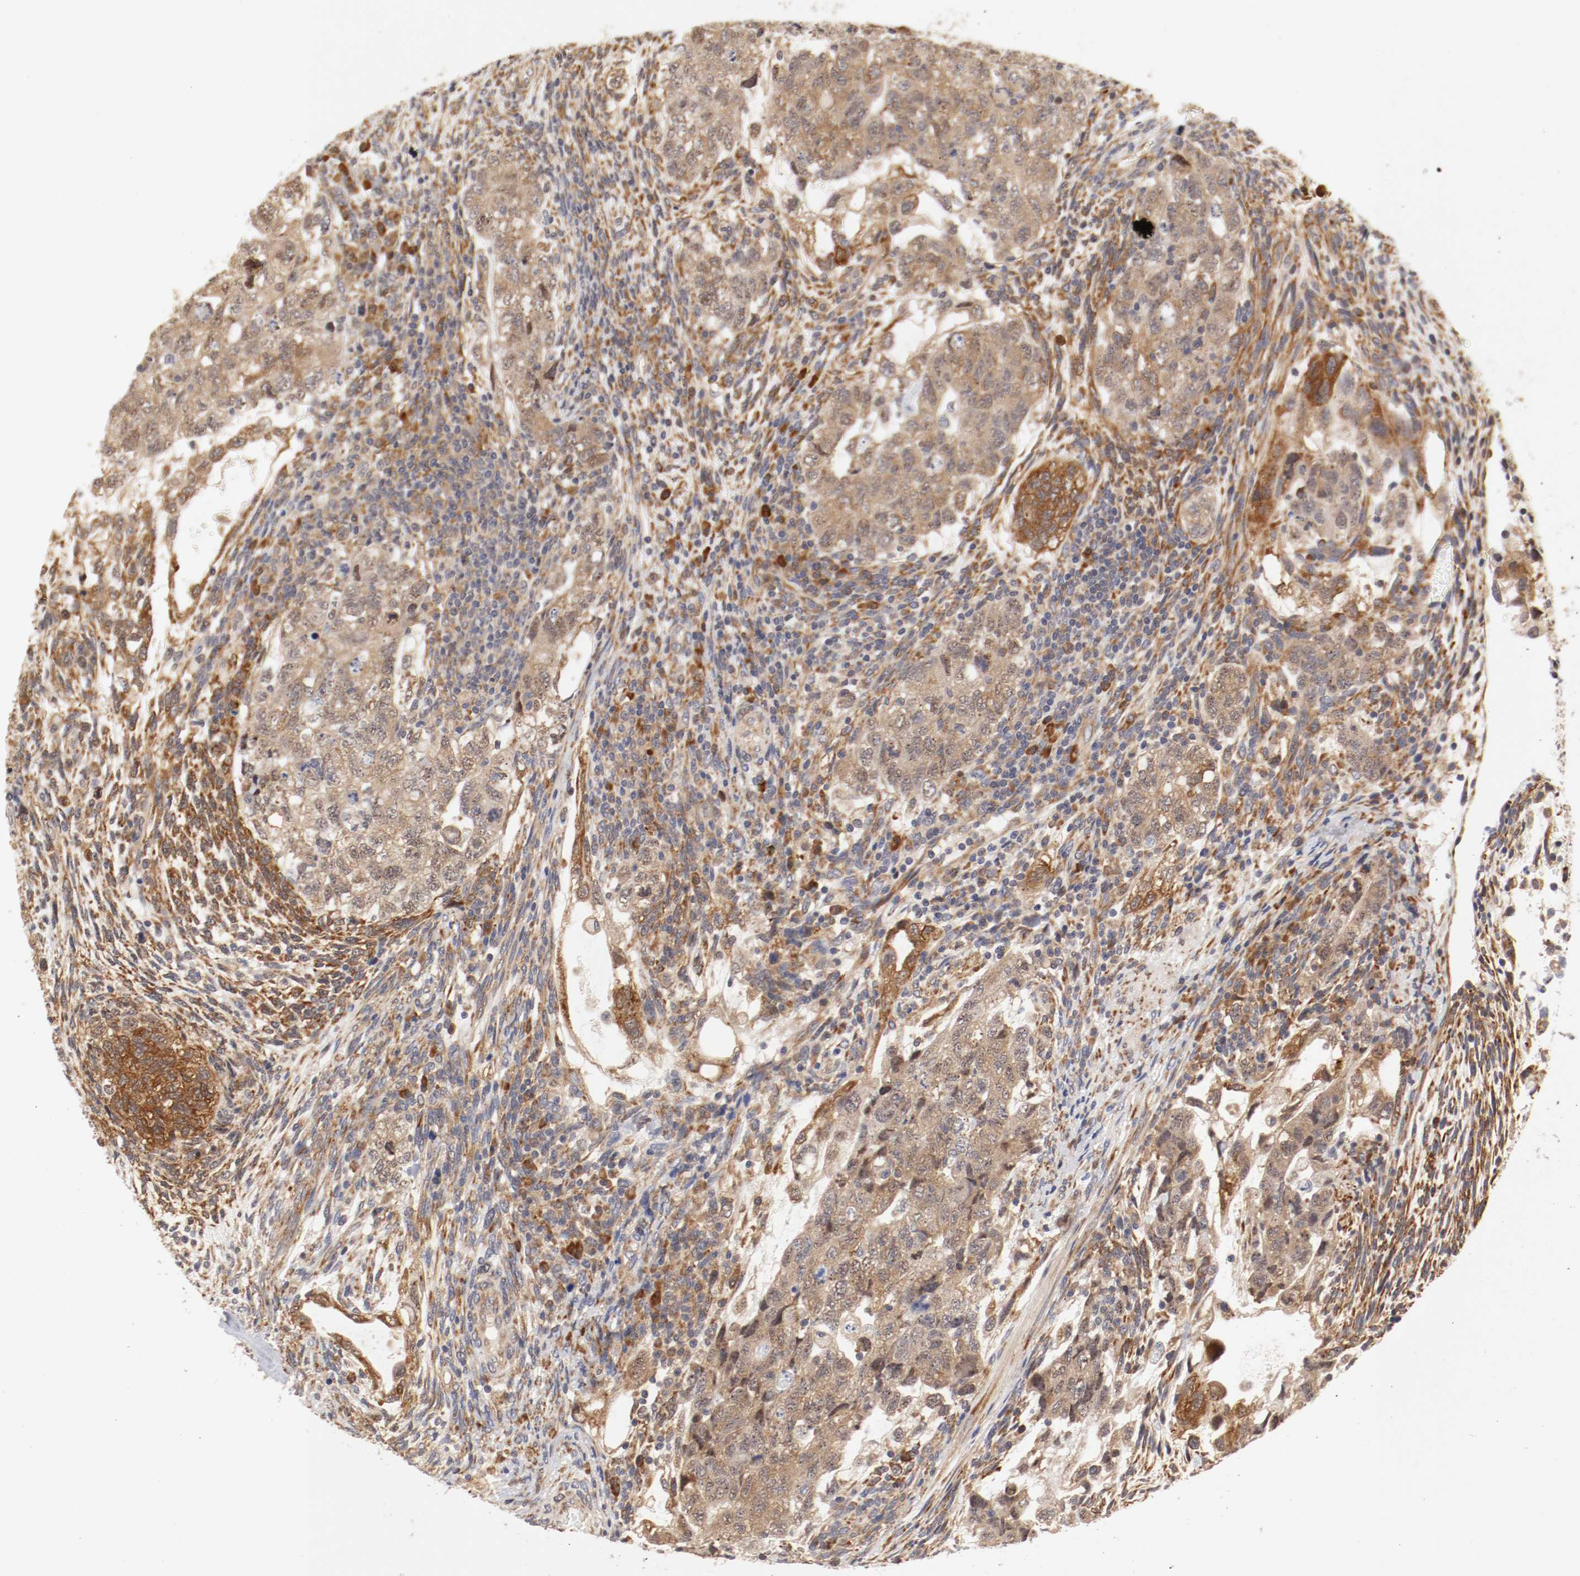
{"staining": {"intensity": "moderate", "quantity": ">75%", "location": "cytoplasmic/membranous"}, "tissue": "testis cancer", "cell_type": "Tumor cells", "image_type": "cancer", "snomed": [{"axis": "morphology", "description": "Normal tissue, NOS"}, {"axis": "morphology", "description": "Carcinoma, Embryonal, NOS"}, {"axis": "topography", "description": "Testis"}], "caption": "Testis embryonal carcinoma stained for a protein reveals moderate cytoplasmic/membranous positivity in tumor cells.", "gene": "FKBP3", "patient": {"sex": "male", "age": 36}}